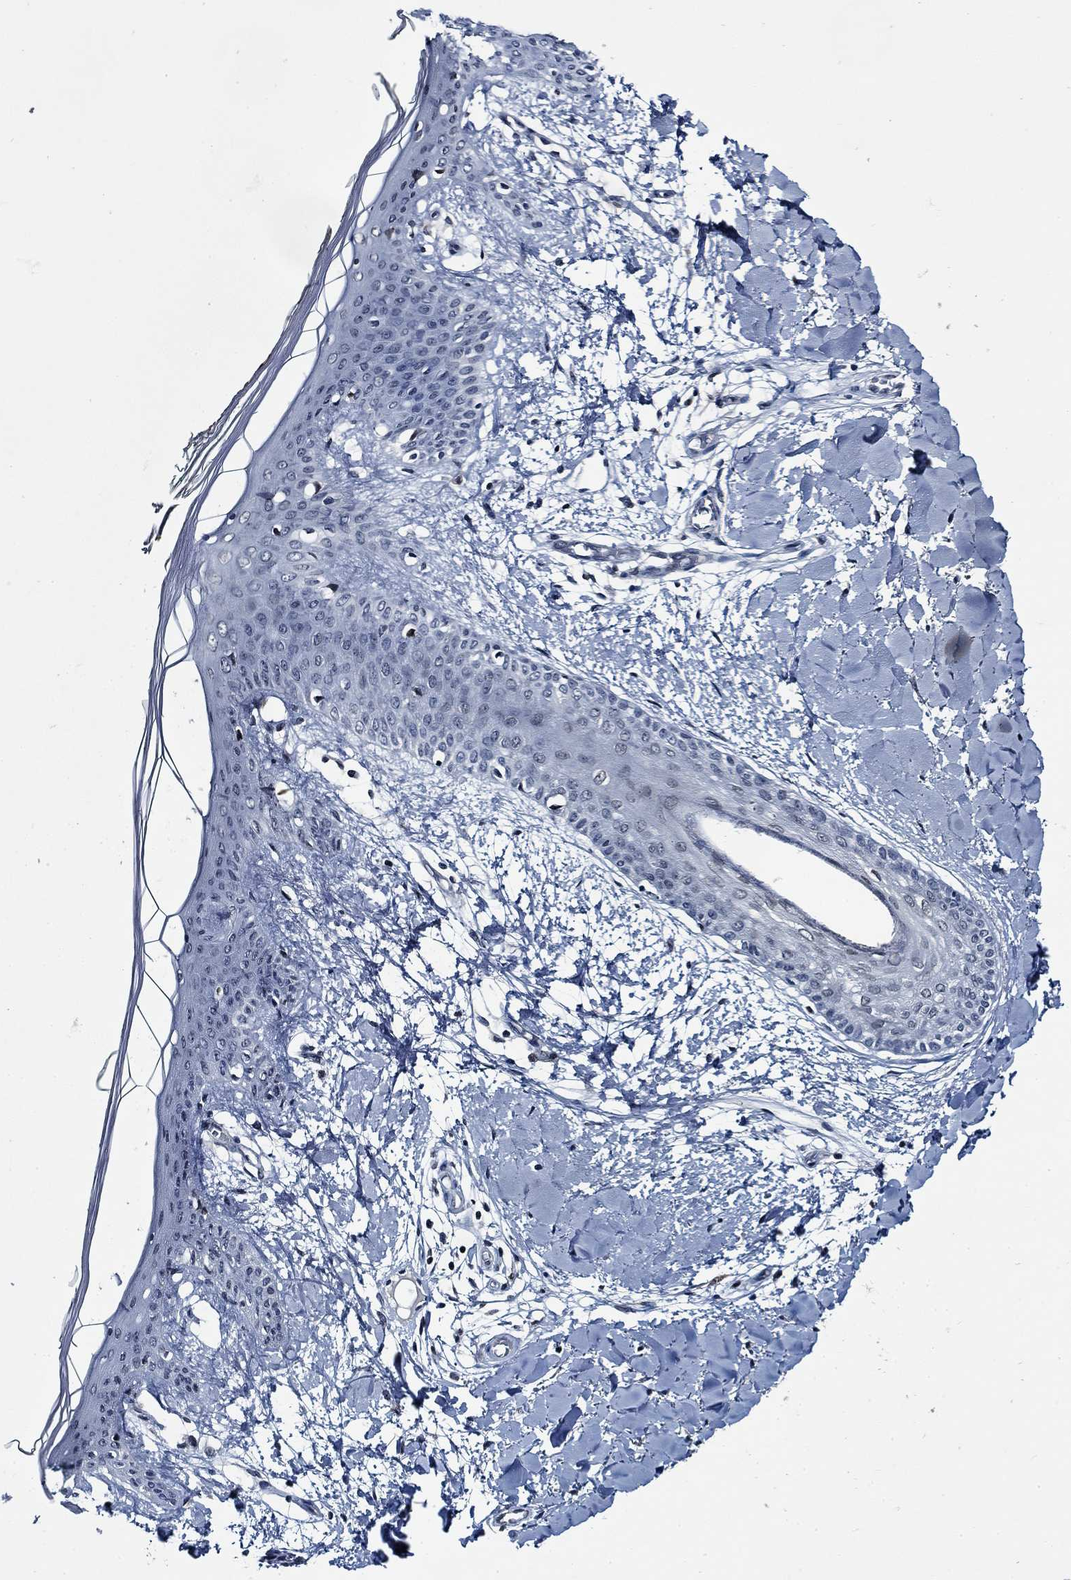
{"staining": {"intensity": "negative", "quantity": "none", "location": "none"}, "tissue": "skin", "cell_type": "Fibroblasts", "image_type": "normal", "snomed": [{"axis": "morphology", "description": "Normal tissue, NOS"}, {"axis": "topography", "description": "Skin"}], "caption": "Skin stained for a protein using immunohistochemistry shows no expression fibroblasts.", "gene": "TOR1AIP1", "patient": {"sex": "female", "age": 34}}